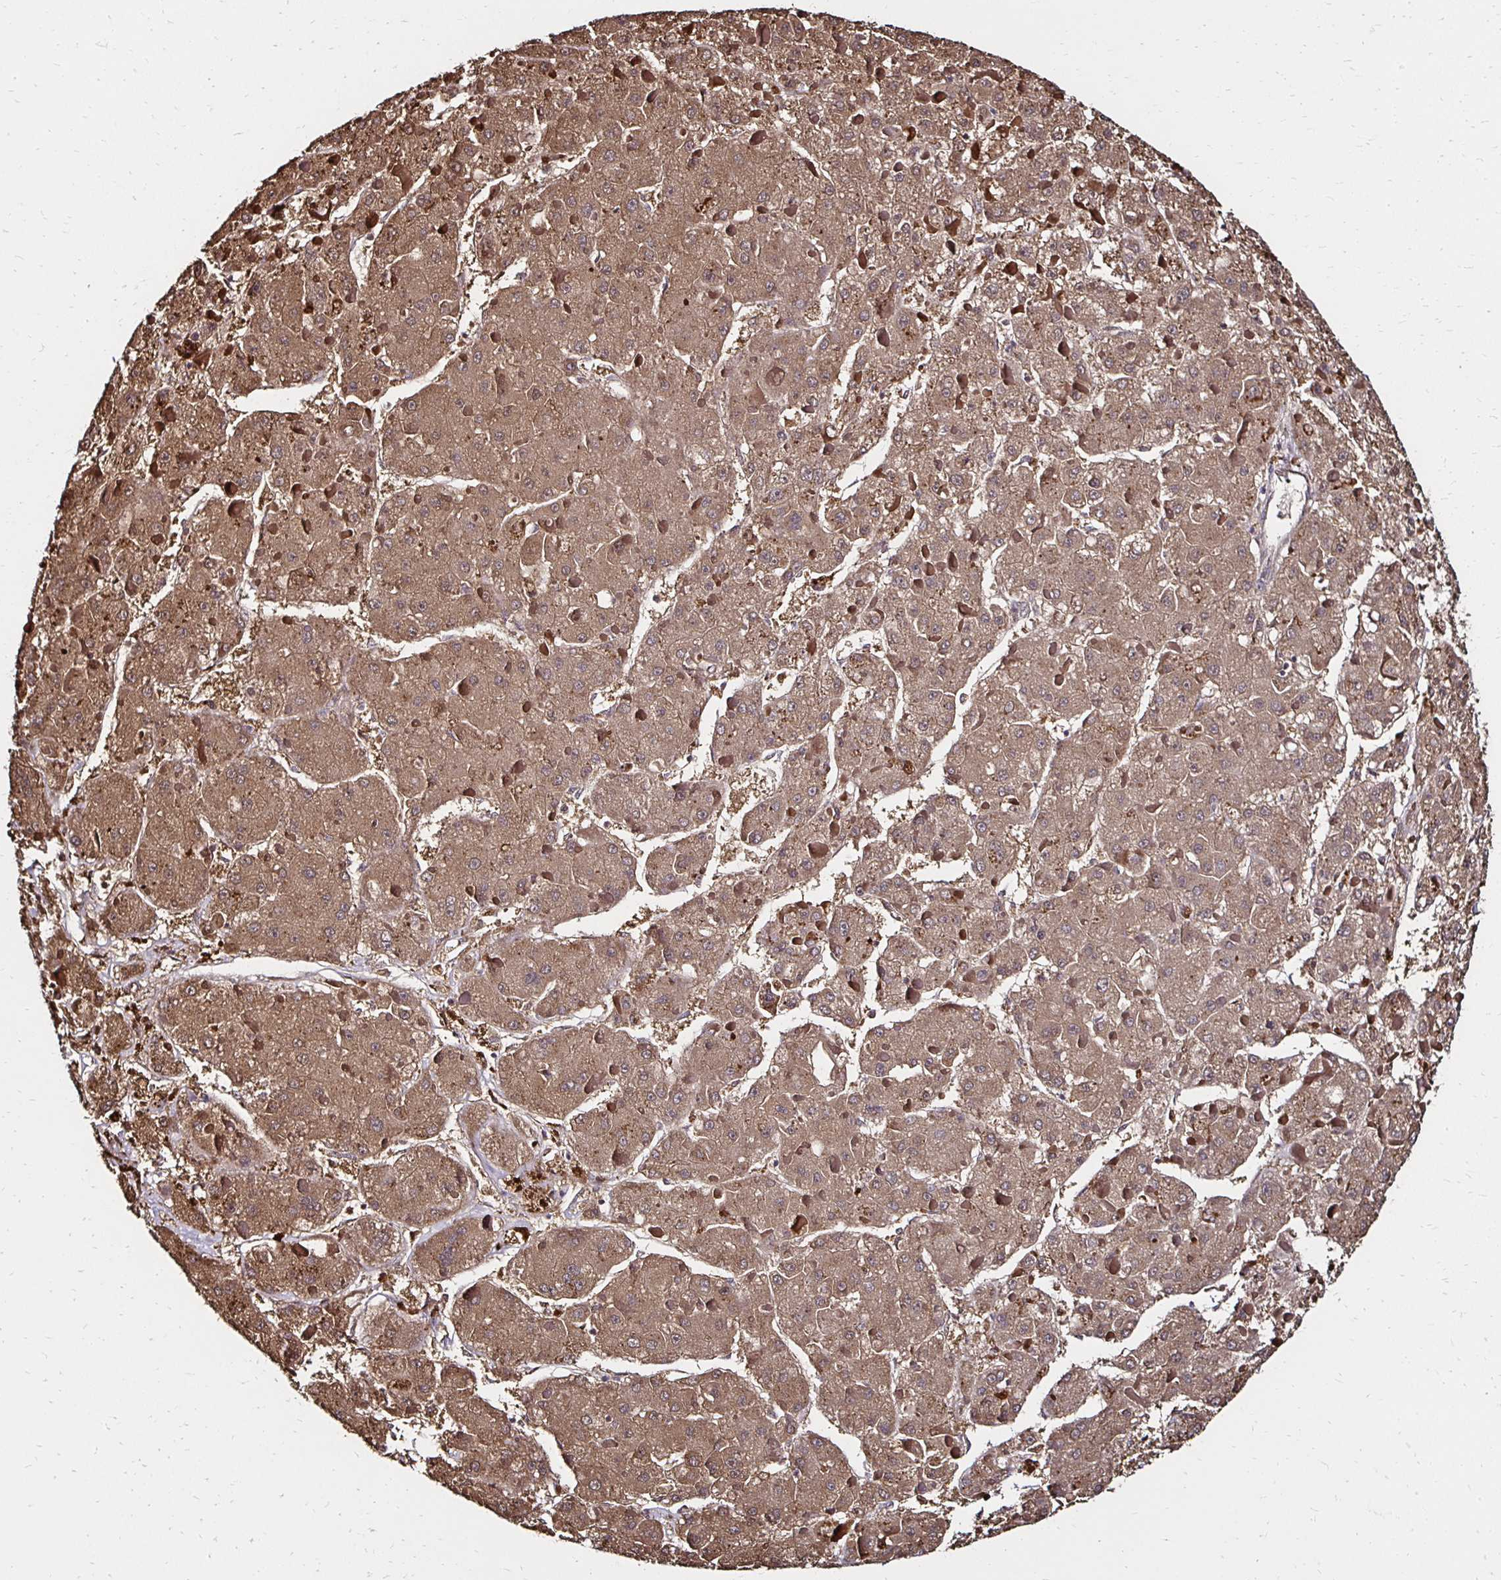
{"staining": {"intensity": "weak", "quantity": ">75%", "location": "cytoplasmic/membranous"}, "tissue": "liver cancer", "cell_type": "Tumor cells", "image_type": "cancer", "snomed": [{"axis": "morphology", "description": "Carcinoma, Hepatocellular, NOS"}, {"axis": "topography", "description": "Liver"}], "caption": "IHC (DAB (3,3'-diaminobenzidine)) staining of liver cancer displays weak cytoplasmic/membranous protein staining in approximately >75% of tumor cells.", "gene": "TXN", "patient": {"sex": "female", "age": 73}}